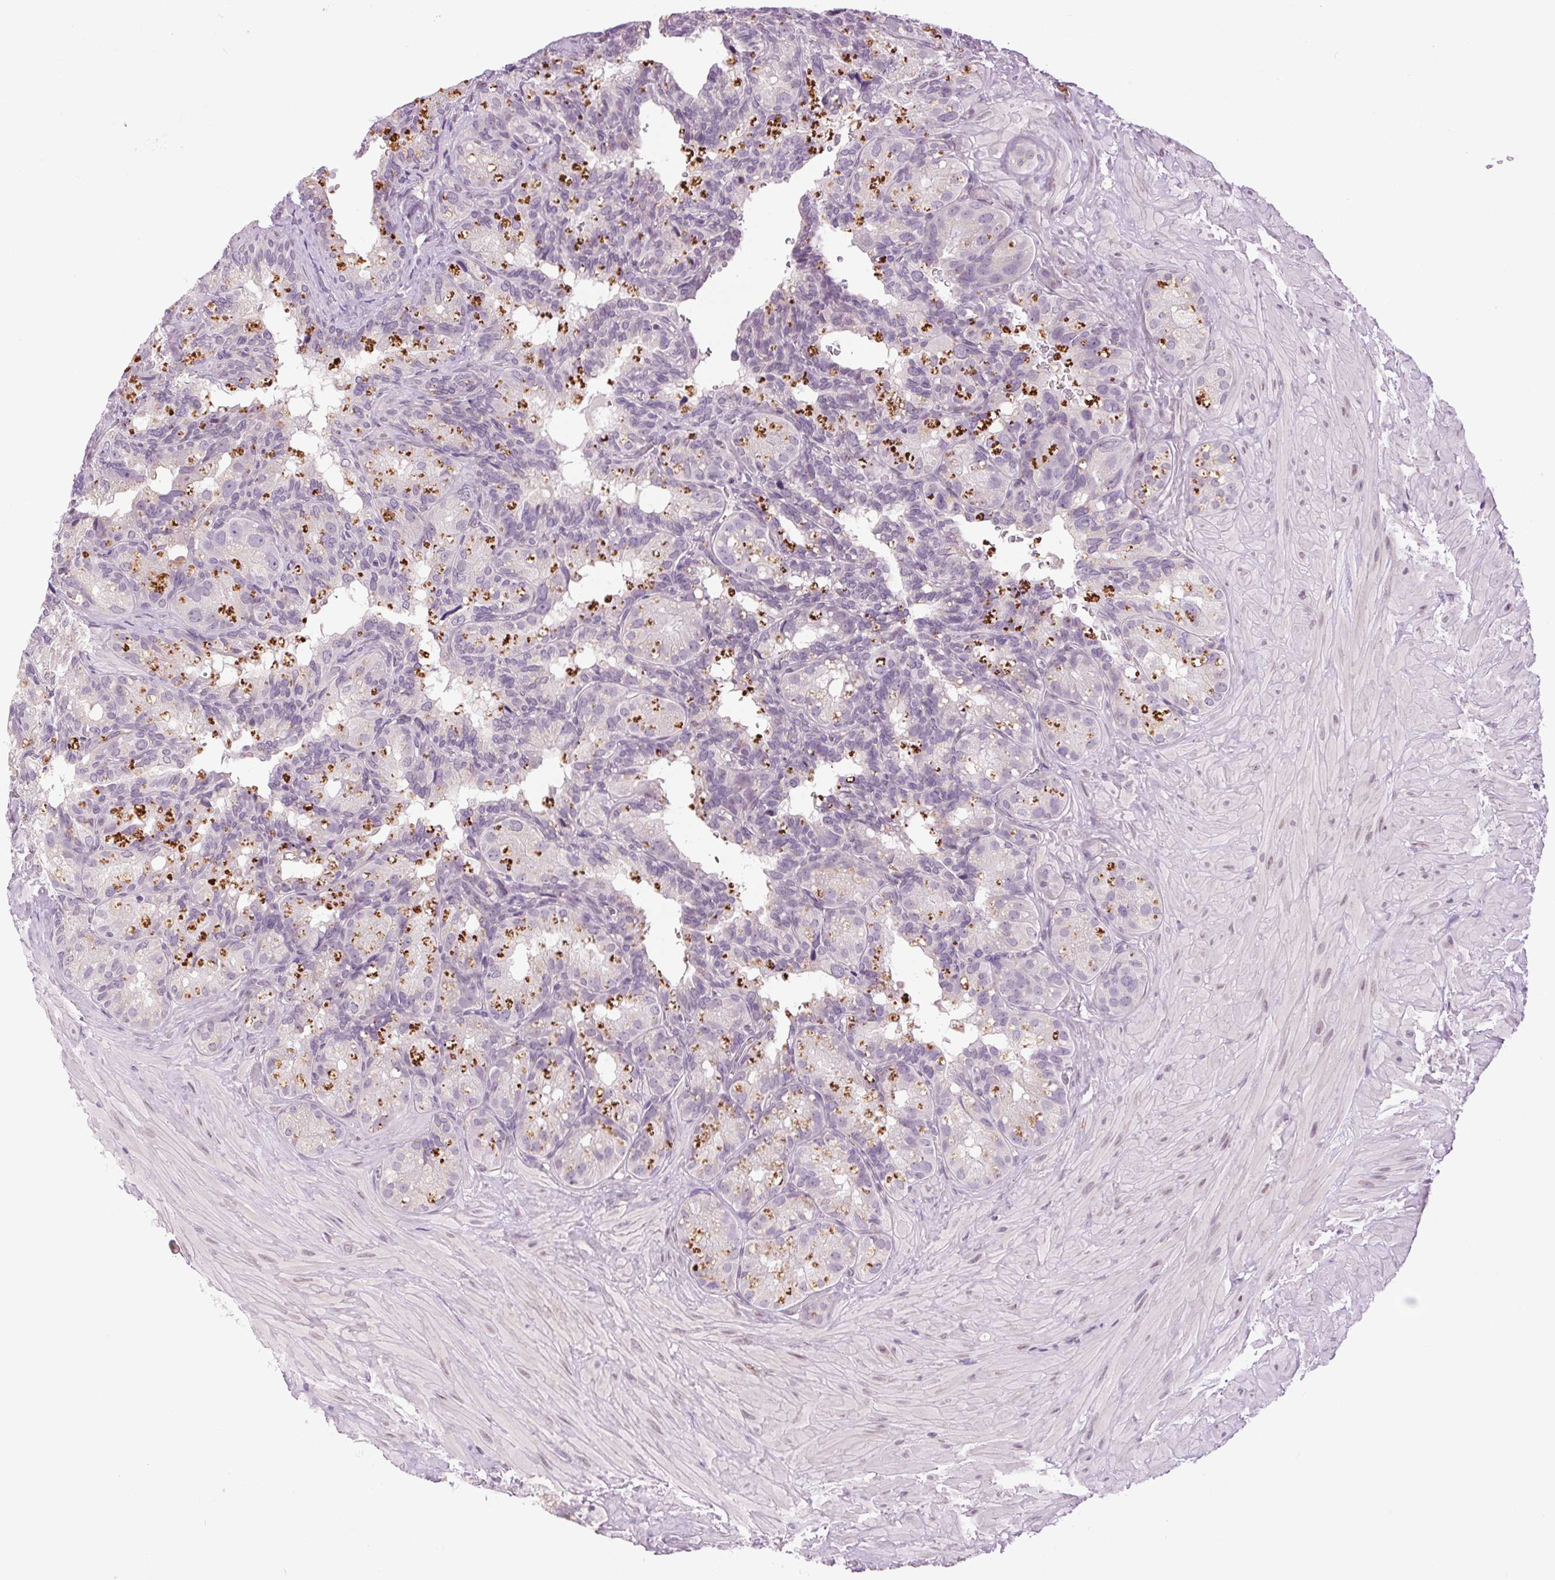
{"staining": {"intensity": "negative", "quantity": "none", "location": "none"}, "tissue": "seminal vesicle", "cell_type": "Glandular cells", "image_type": "normal", "snomed": [{"axis": "morphology", "description": "Normal tissue, NOS"}, {"axis": "topography", "description": "Seminal veicle"}], "caption": "IHC micrograph of benign seminal vesicle stained for a protein (brown), which displays no positivity in glandular cells.", "gene": "SMIM13", "patient": {"sex": "male", "age": 60}}